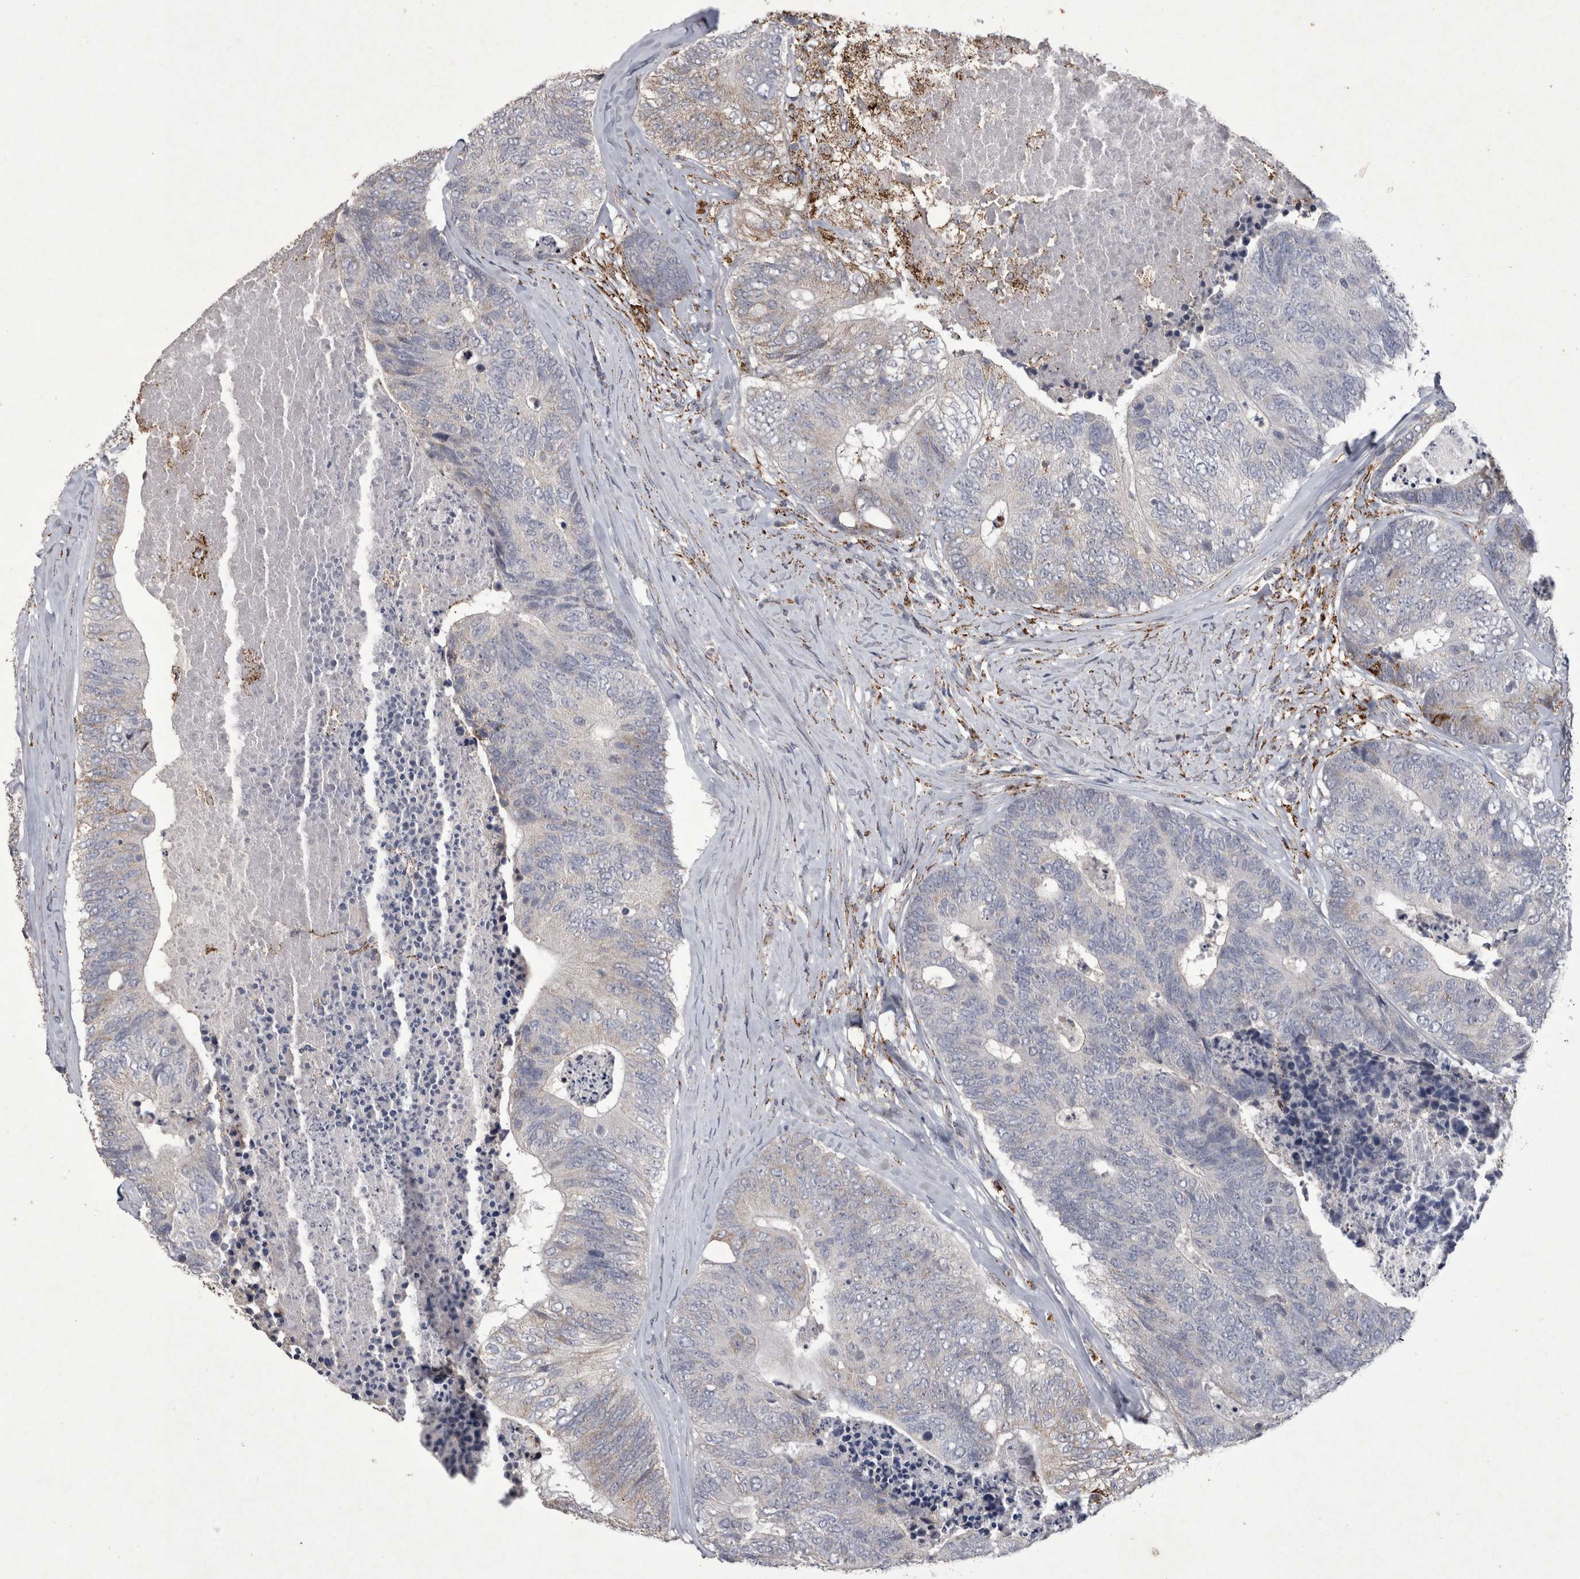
{"staining": {"intensity": "negative", "quantity": "none", "location": "none"}, "tissue": "colorectal cancer", "cell_type": "Tumor cells", "image_type": "cancer", "snomed": [{"axis": "morphology", "description": "Adenocarcinoma, NOS"}, {"axis": "topography", "description": "Colon"}], "caption": "Image shows no significant protein expression in tumor cells of colorectal cancer.", "gene": "DKK3", "patient": {"sex": "female", "age": 67}}